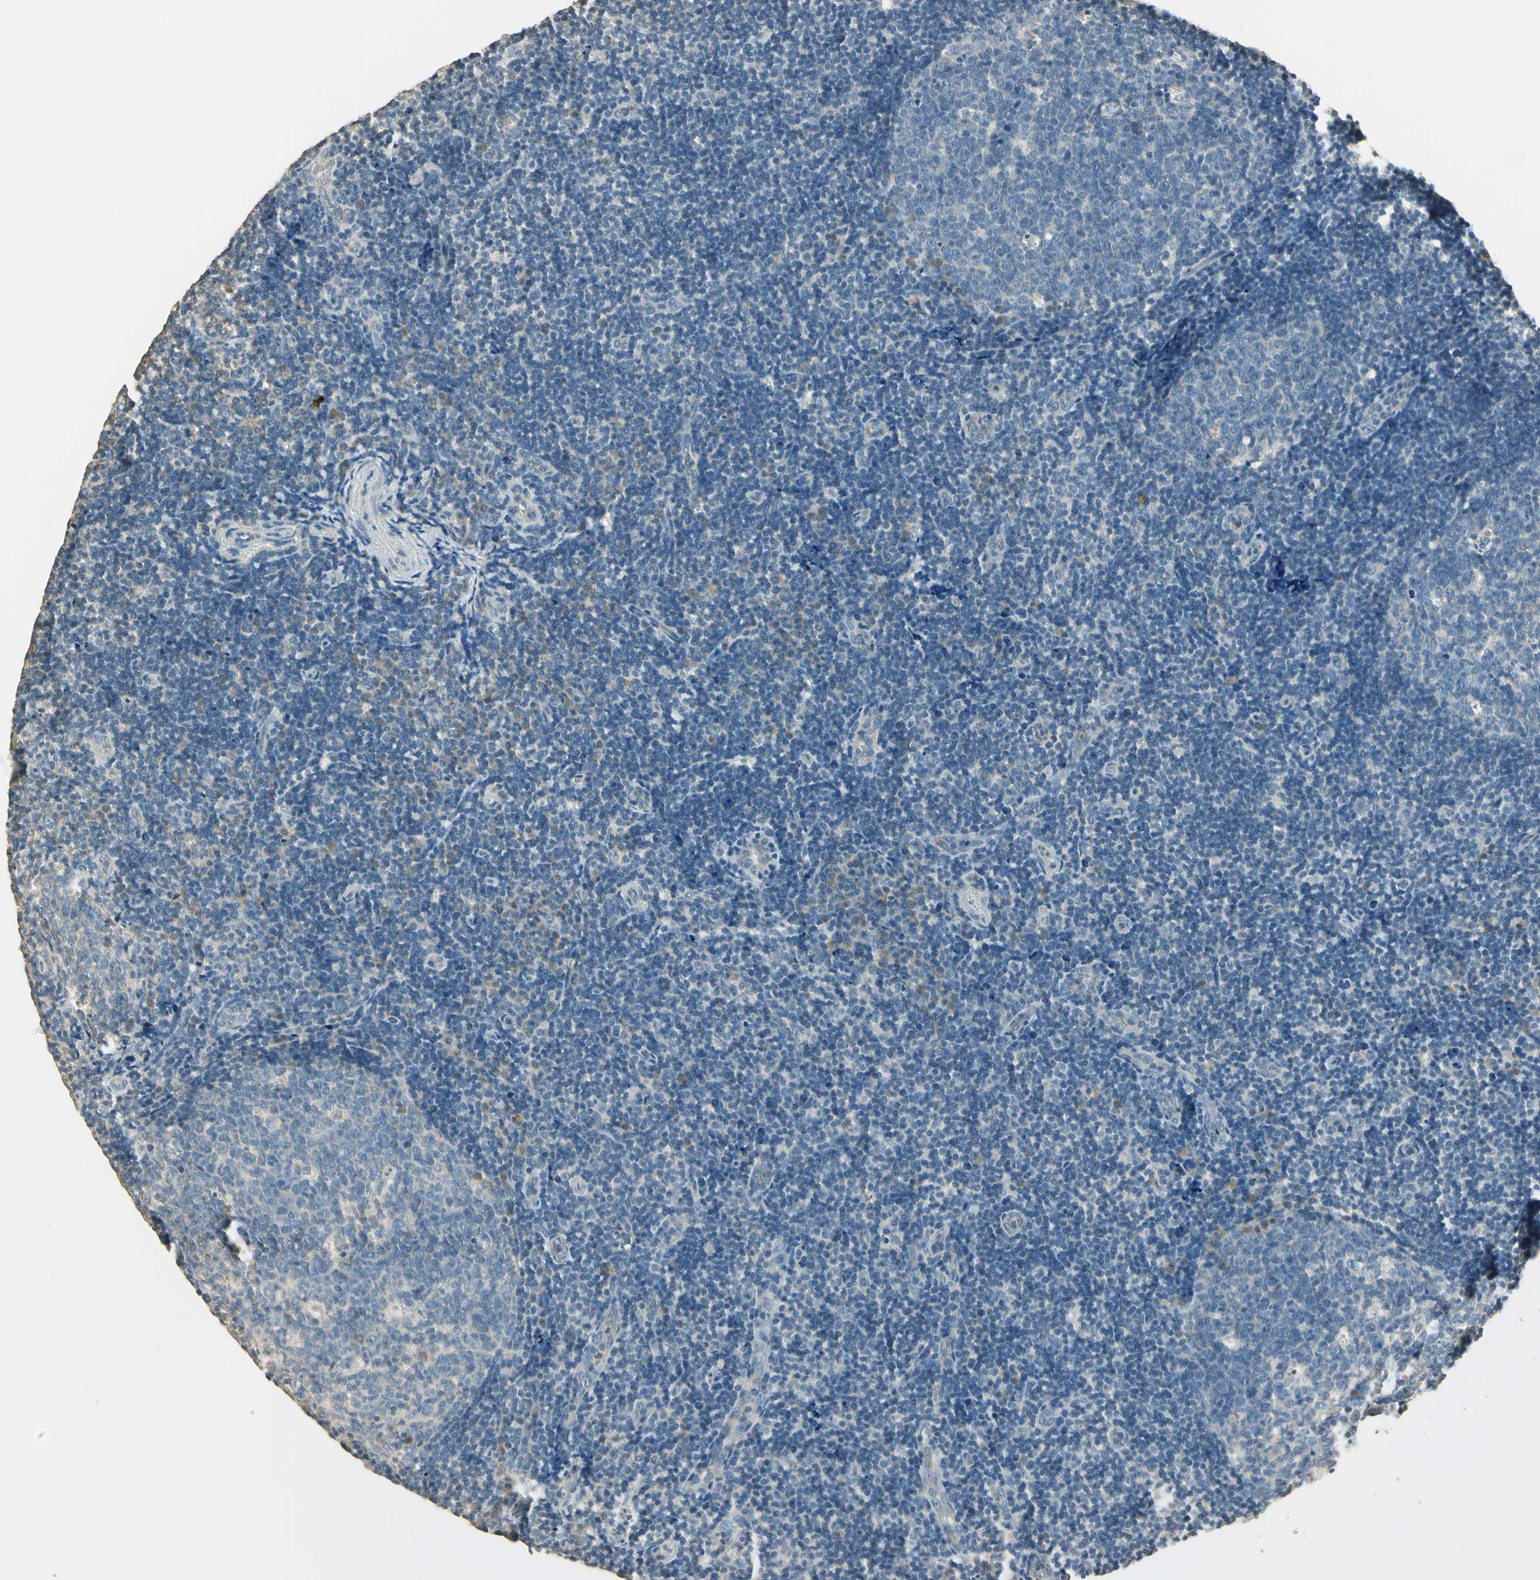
{"staining": {"intensity": "negative", "quantity": "none", "location": "none"}, "tissue": "tonsil", "cell_type": "Germinal center cells", "image_type": "normal", "snomed": [{"axis": "morphology", "description": "Normal tissue, NOS"}, {"axis": "topography", "description": "Tonsil"}], "caption": "The histopathology image shows no staining of germinal center cells in benign tonsil. (DAB immunohistochemistry visualized using brightfield microscopy, high magnification).", "gene": "UXS1", "patient": {"sex": "female", "age": 40}}